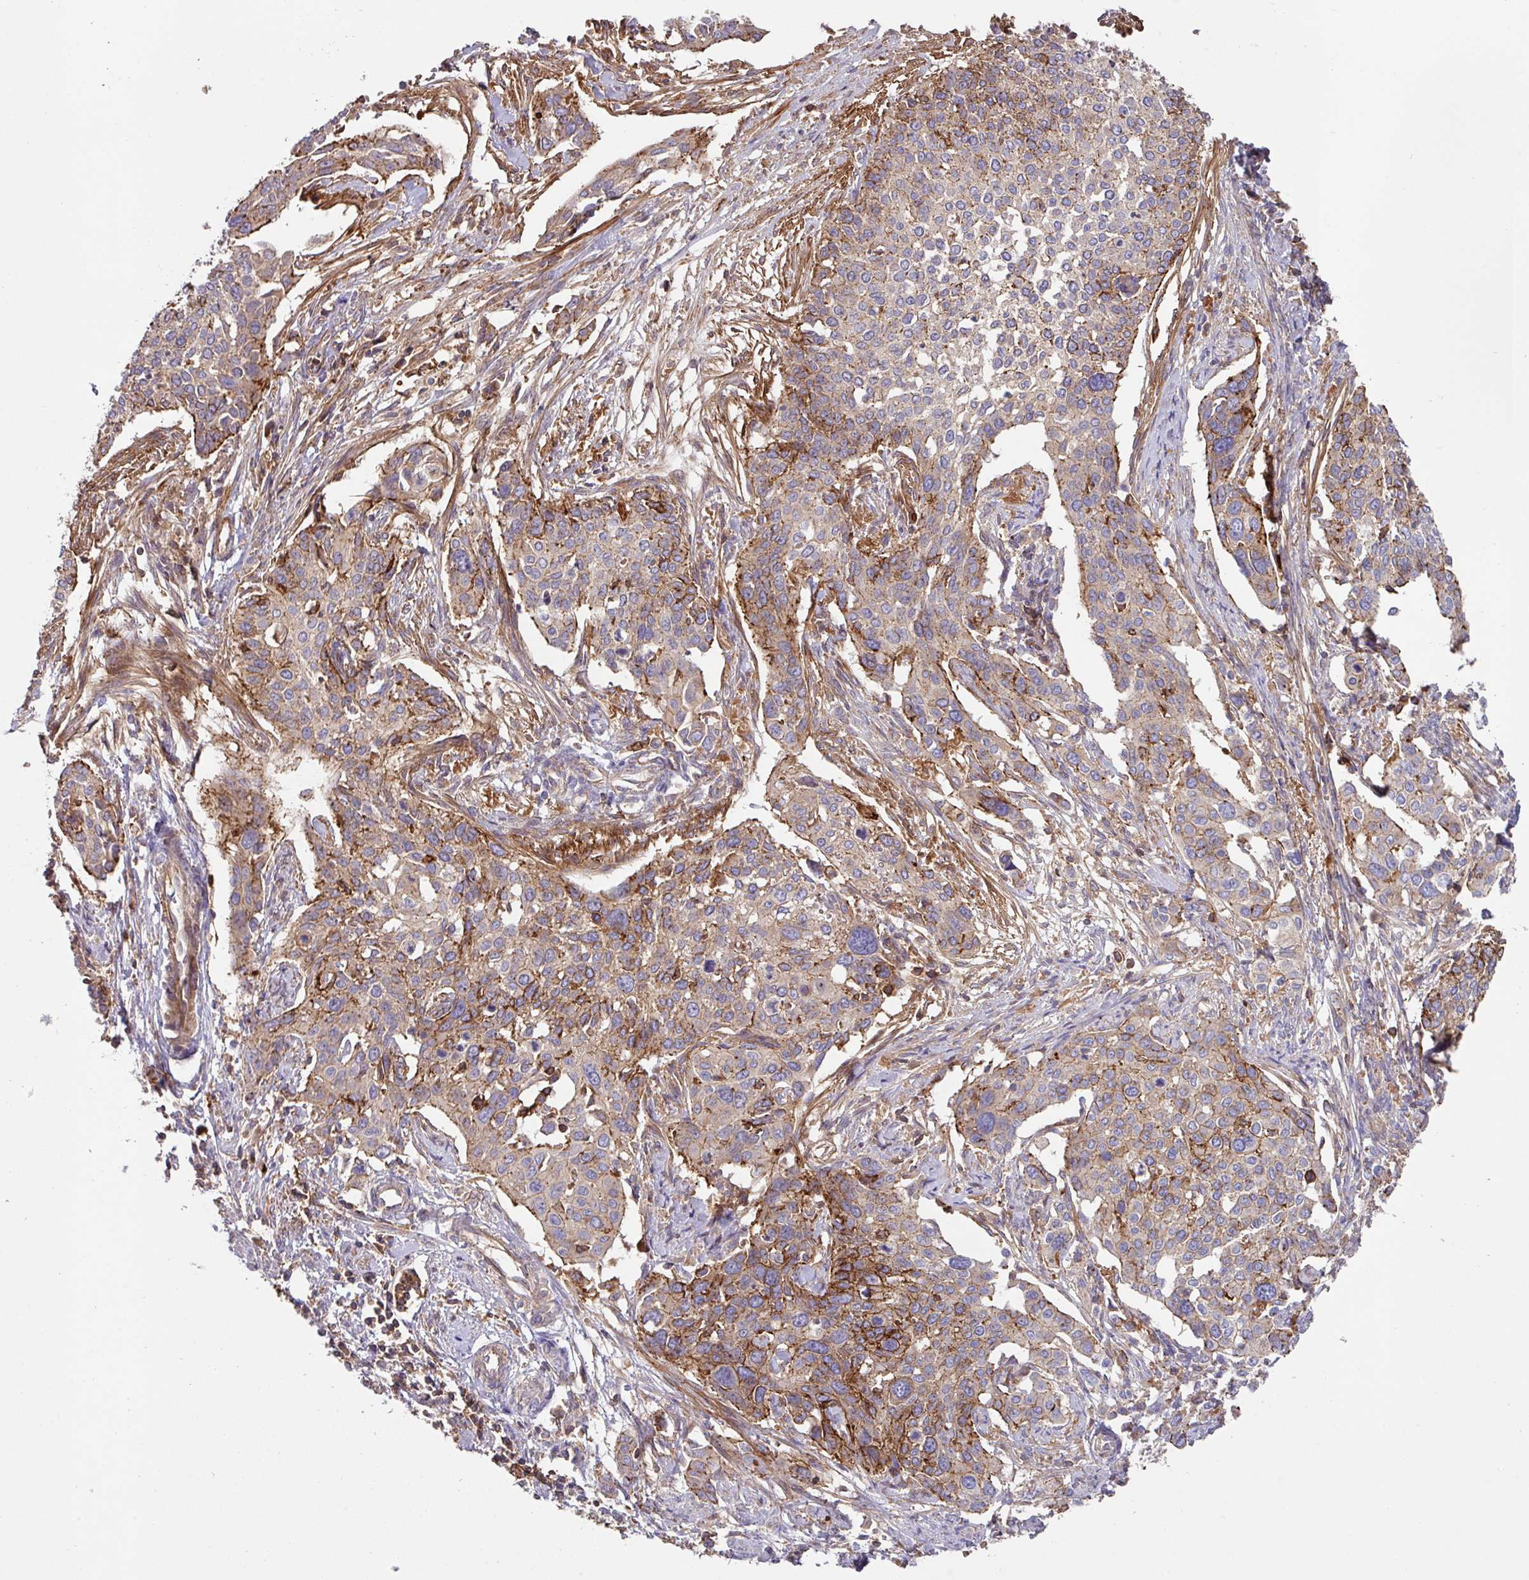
{"staining": {"intensity": "moderate", "quantity": "<25%", "location": "cytoplasmic/membranous"}, "tissue": "cervical cancer", "cell_type": "Tumor cells", "image_type": "cancer", "snomed": [{"axis": "morphology", "description": "Squamous cell carcinoma, NOS"}, {"axis": "topography", "description": "Cervix"}], "caption": "IHC photomicrograph of human cervical cancer (squamous cell carcinoma) stained for a protein (brown), which demonstrates low levels of moderate cytoplasmic/membranous staining in about <25% of tumor cells.", "gene": "RIC1", "patient": {"sex": "female", "age": 44}}